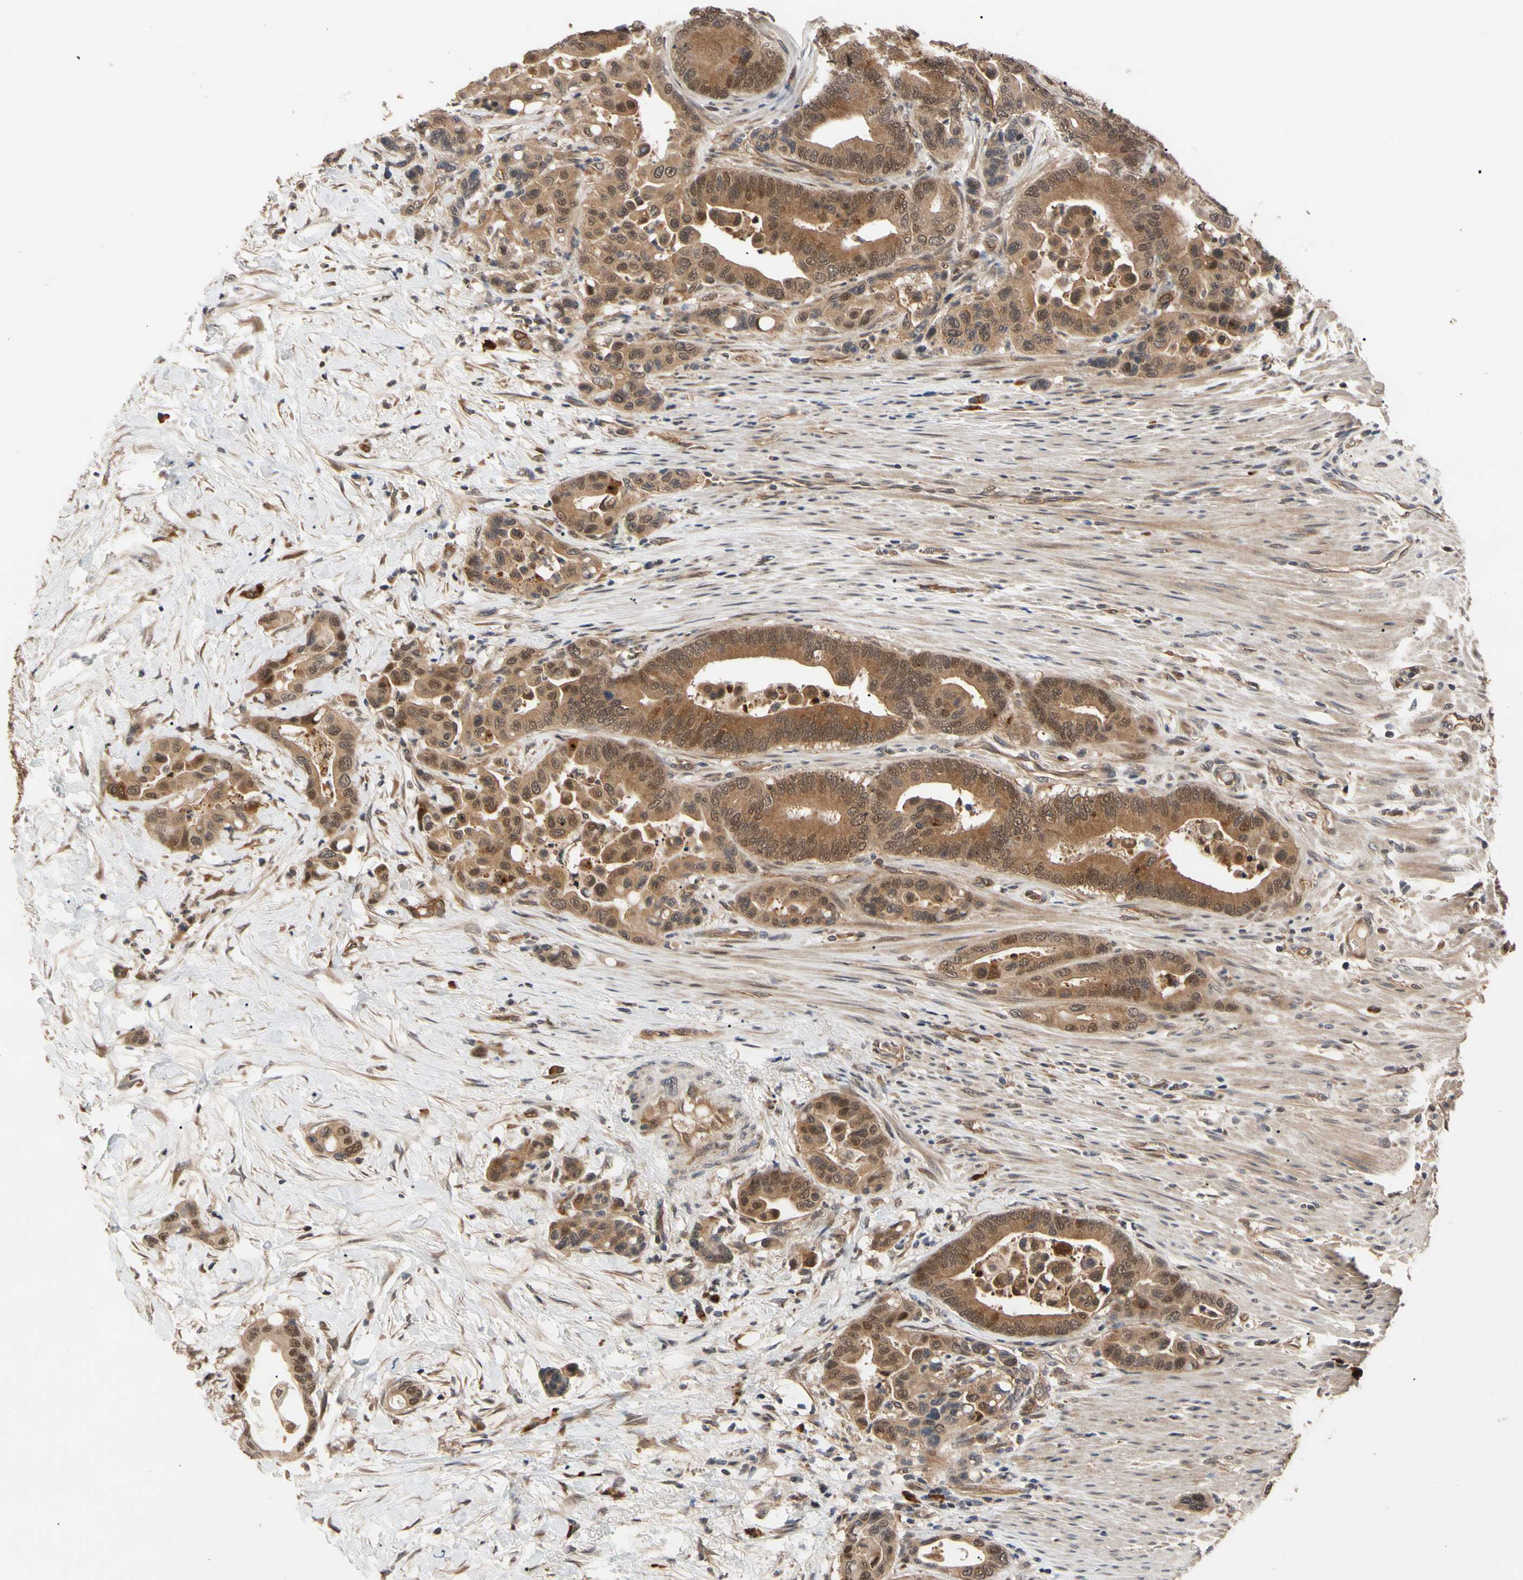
{"staining": {"intensity": "moderate", "quantity": ">75%", "location": "cytoplasmic/membranous"}, "tissue": "colorectal cancer", "cell_type": "Tumor cells", "image_type": "cancer", "snomed": [{"axis": "morphology", "description": "Normal tissue, NOS"}, {"axis": "morphology", "description": "Adenocarcinoma, NOS"}, {"axis": "topography", "description": "Colon"}], "caption": "Immunohistochemical staining of adenocarcinoma (colorectal) exhibits medium levels of moderate cytoplasmic/membranous staining in approximately >75% of tumor cells.", "gene": "CYTIP", "patient": {"sex": "male", "age": 82}}